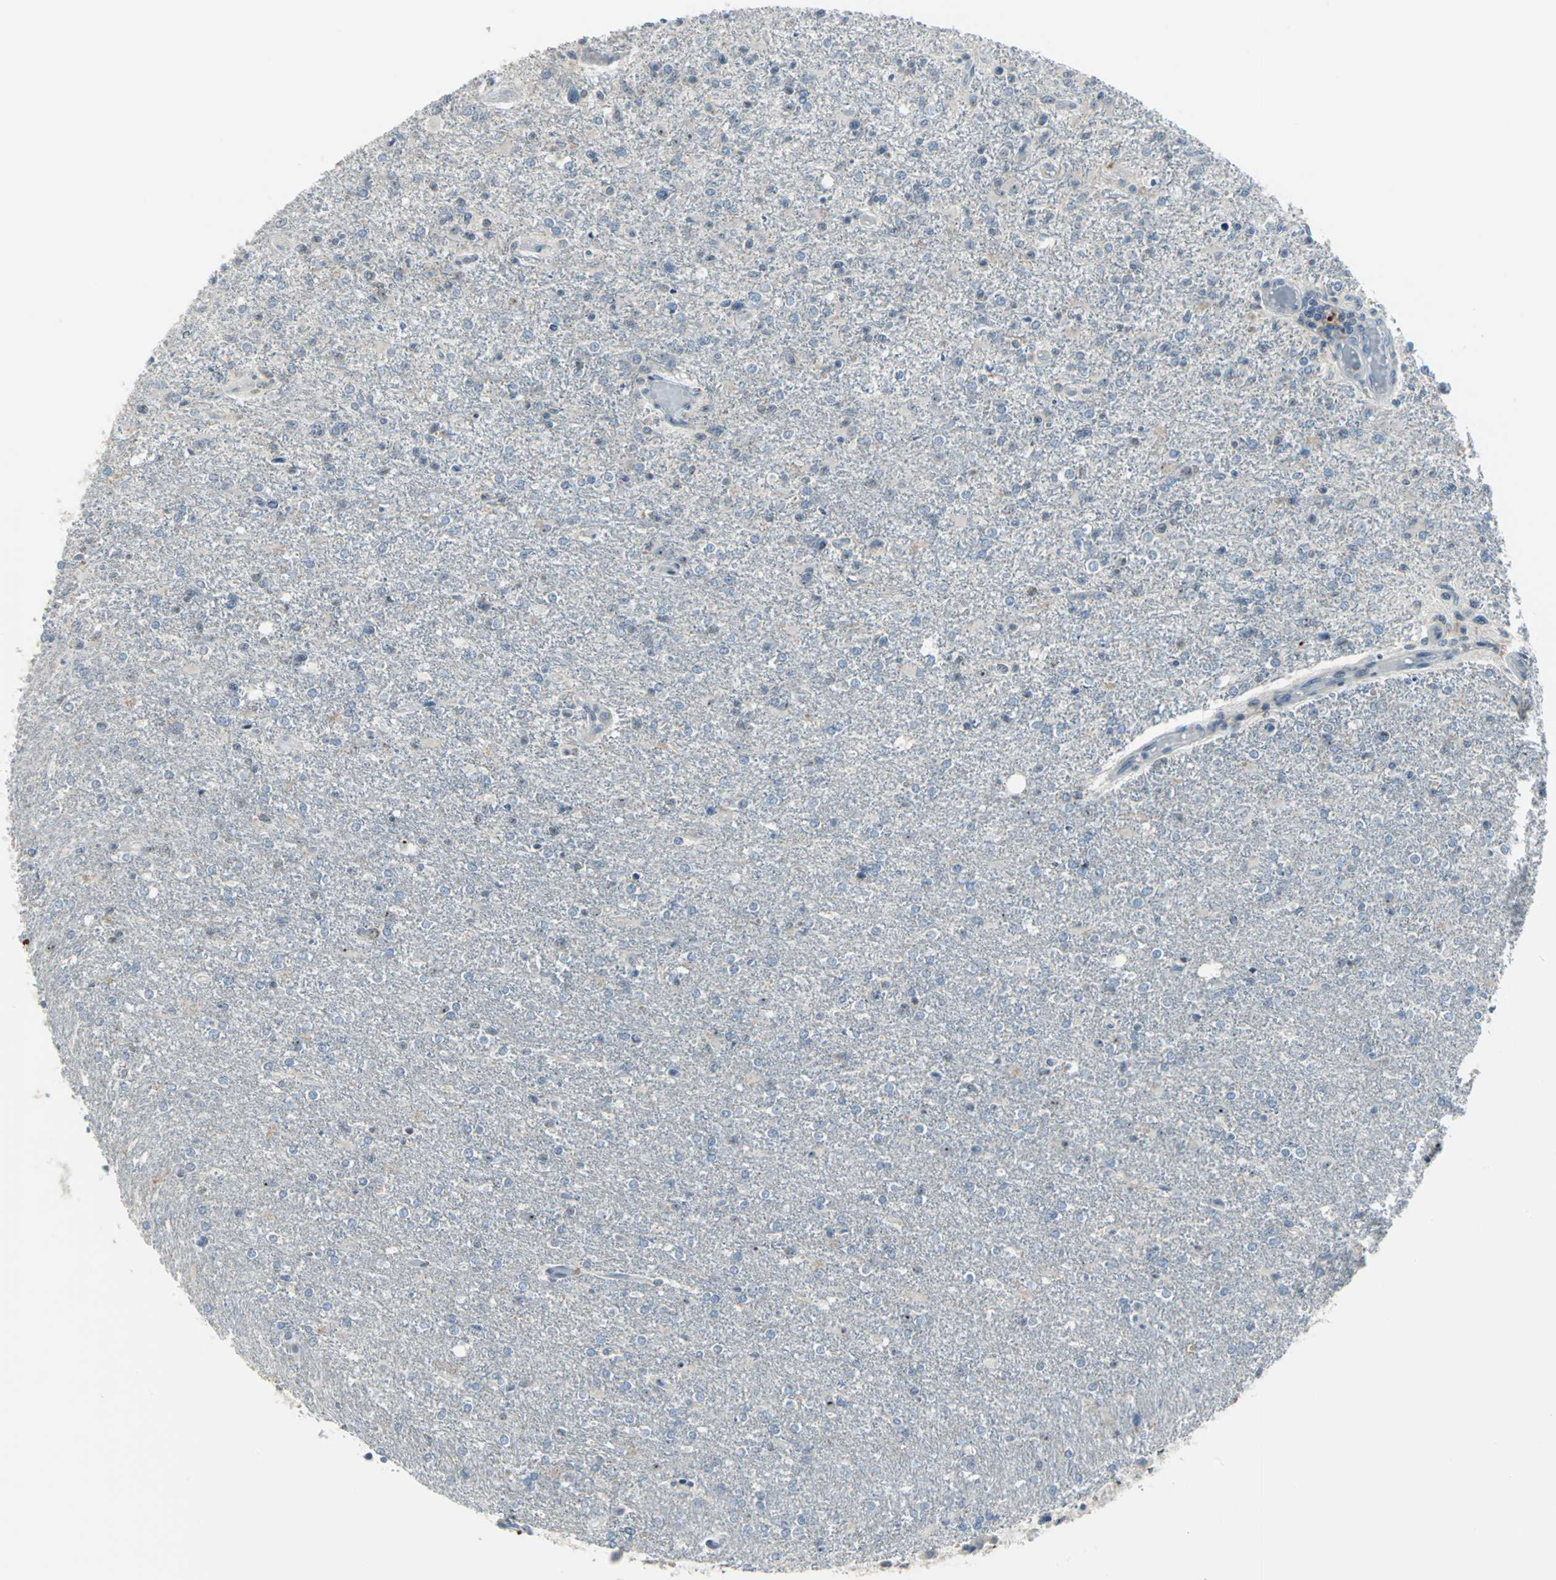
{"staining": {"intensity": "weak", "quantity": "25%-75%", "location": "nuclear"}, "tissue": "glioma", "cell_type": "Tumor cells", "image_type": "cancer", "snomed": [{"axis": "morphology", "description": "Glioma, malignant, High grade"}, {"axis": "topography", "description": "Cerebral cortex"}], "caption": "Protein positivity by immunohistochemistry (IHC) displays weak nuclear staining in about 25%-75% of tumor cells in malignant high-grade glioma.", "gene": "MYBBP1A", "patient": {"sex": "male", "age": 76}}